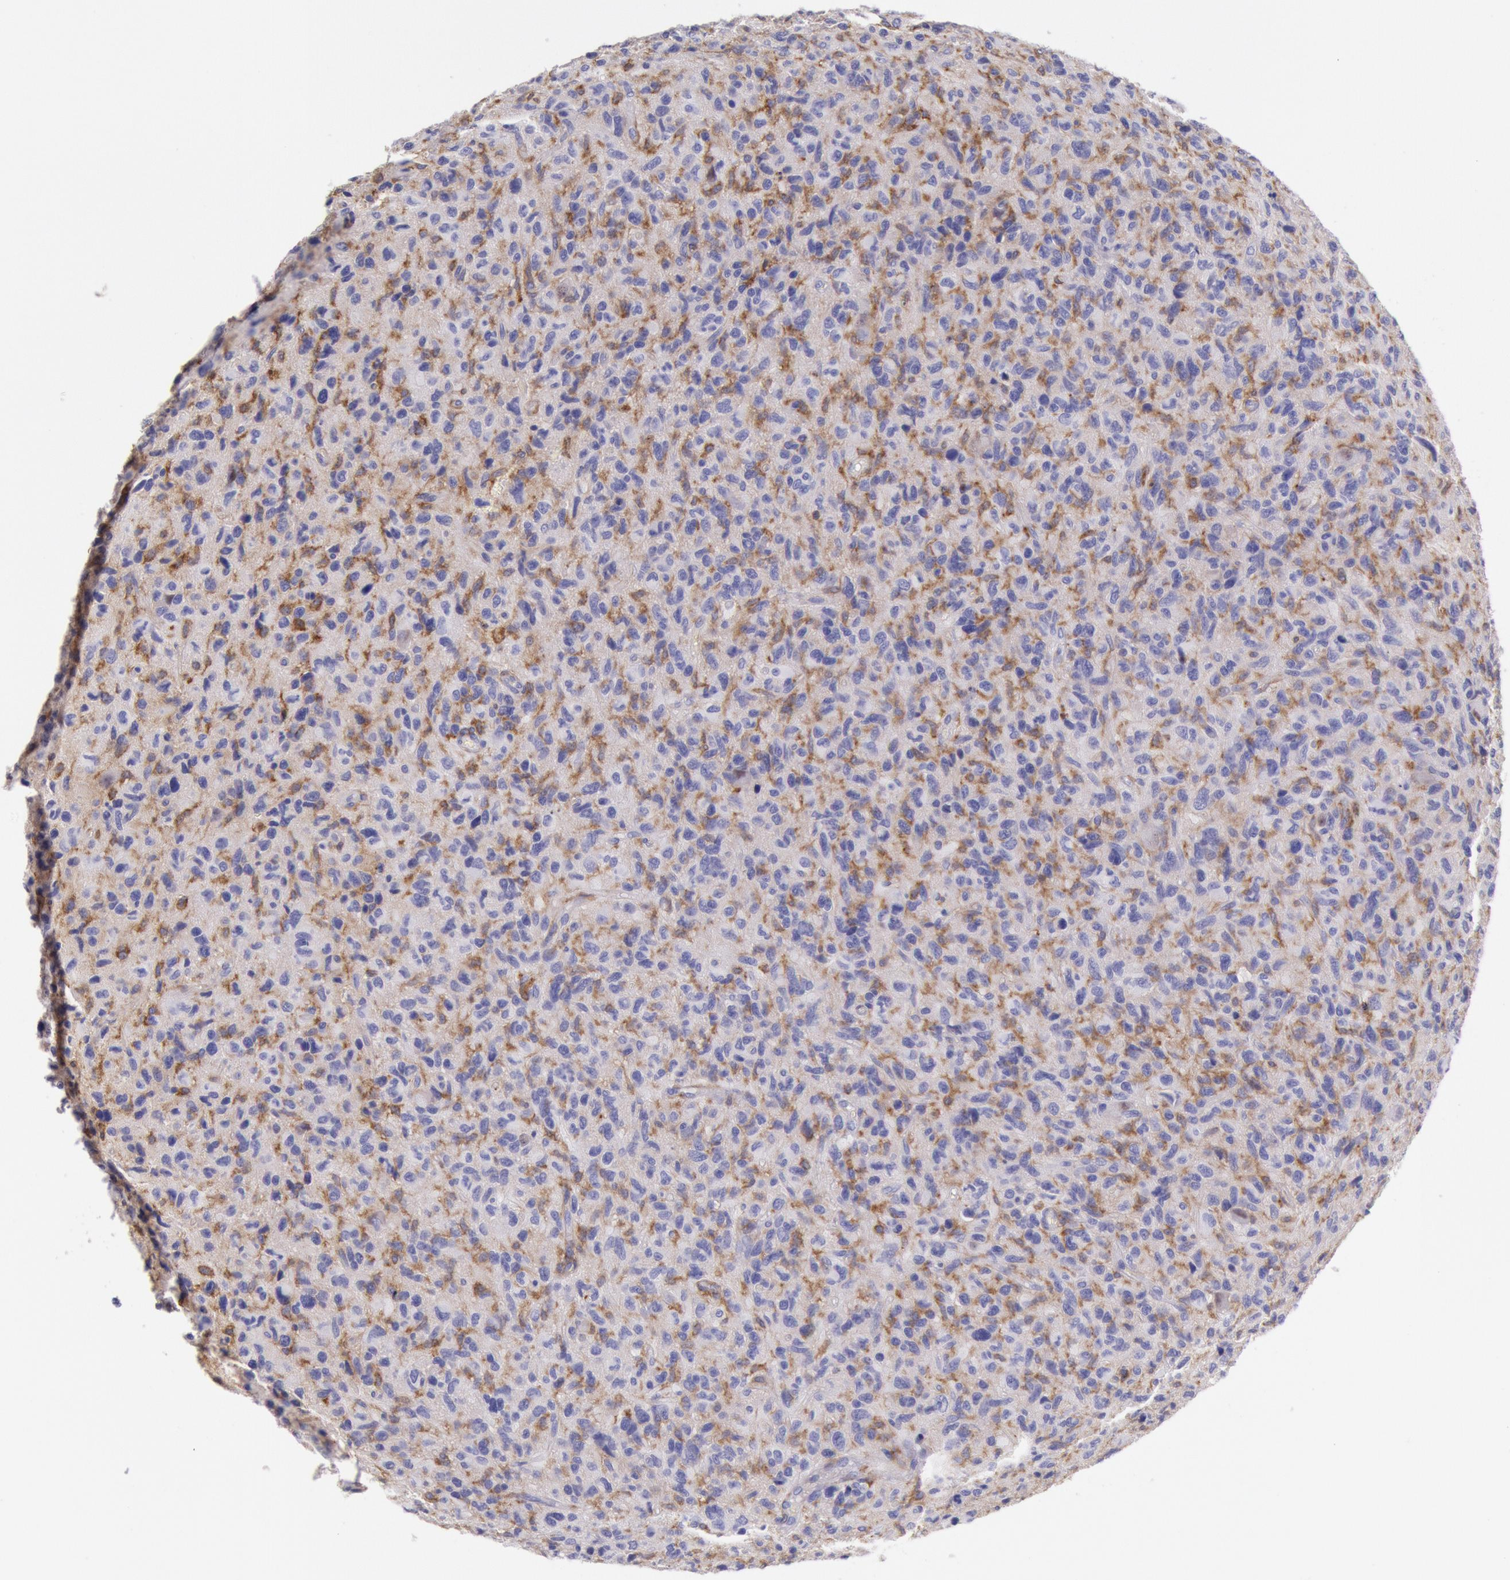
{"staining": {"intensity": "moderate", "quantity": "<25%", "location": "cytoplasmic/membranous"}, "tissue": "glioma", "cell_type": "Tumor cells", "image_type": "cancer", "snomed": [{"axis": "morphology", "description": "Glioma, malignant, High grade"}, {"axis": "topography", "description": "Brain"}], "caption": "Brown immunohistochemical staining in glioma demonstrates moderate cytoplasmic/membranous staining in about <25% of tumor cells. (brown staining indicates protein expression, while blue staining denotes nuclei).", "gene": "LYN", "patient": {"sex": "female", "age": 60}}